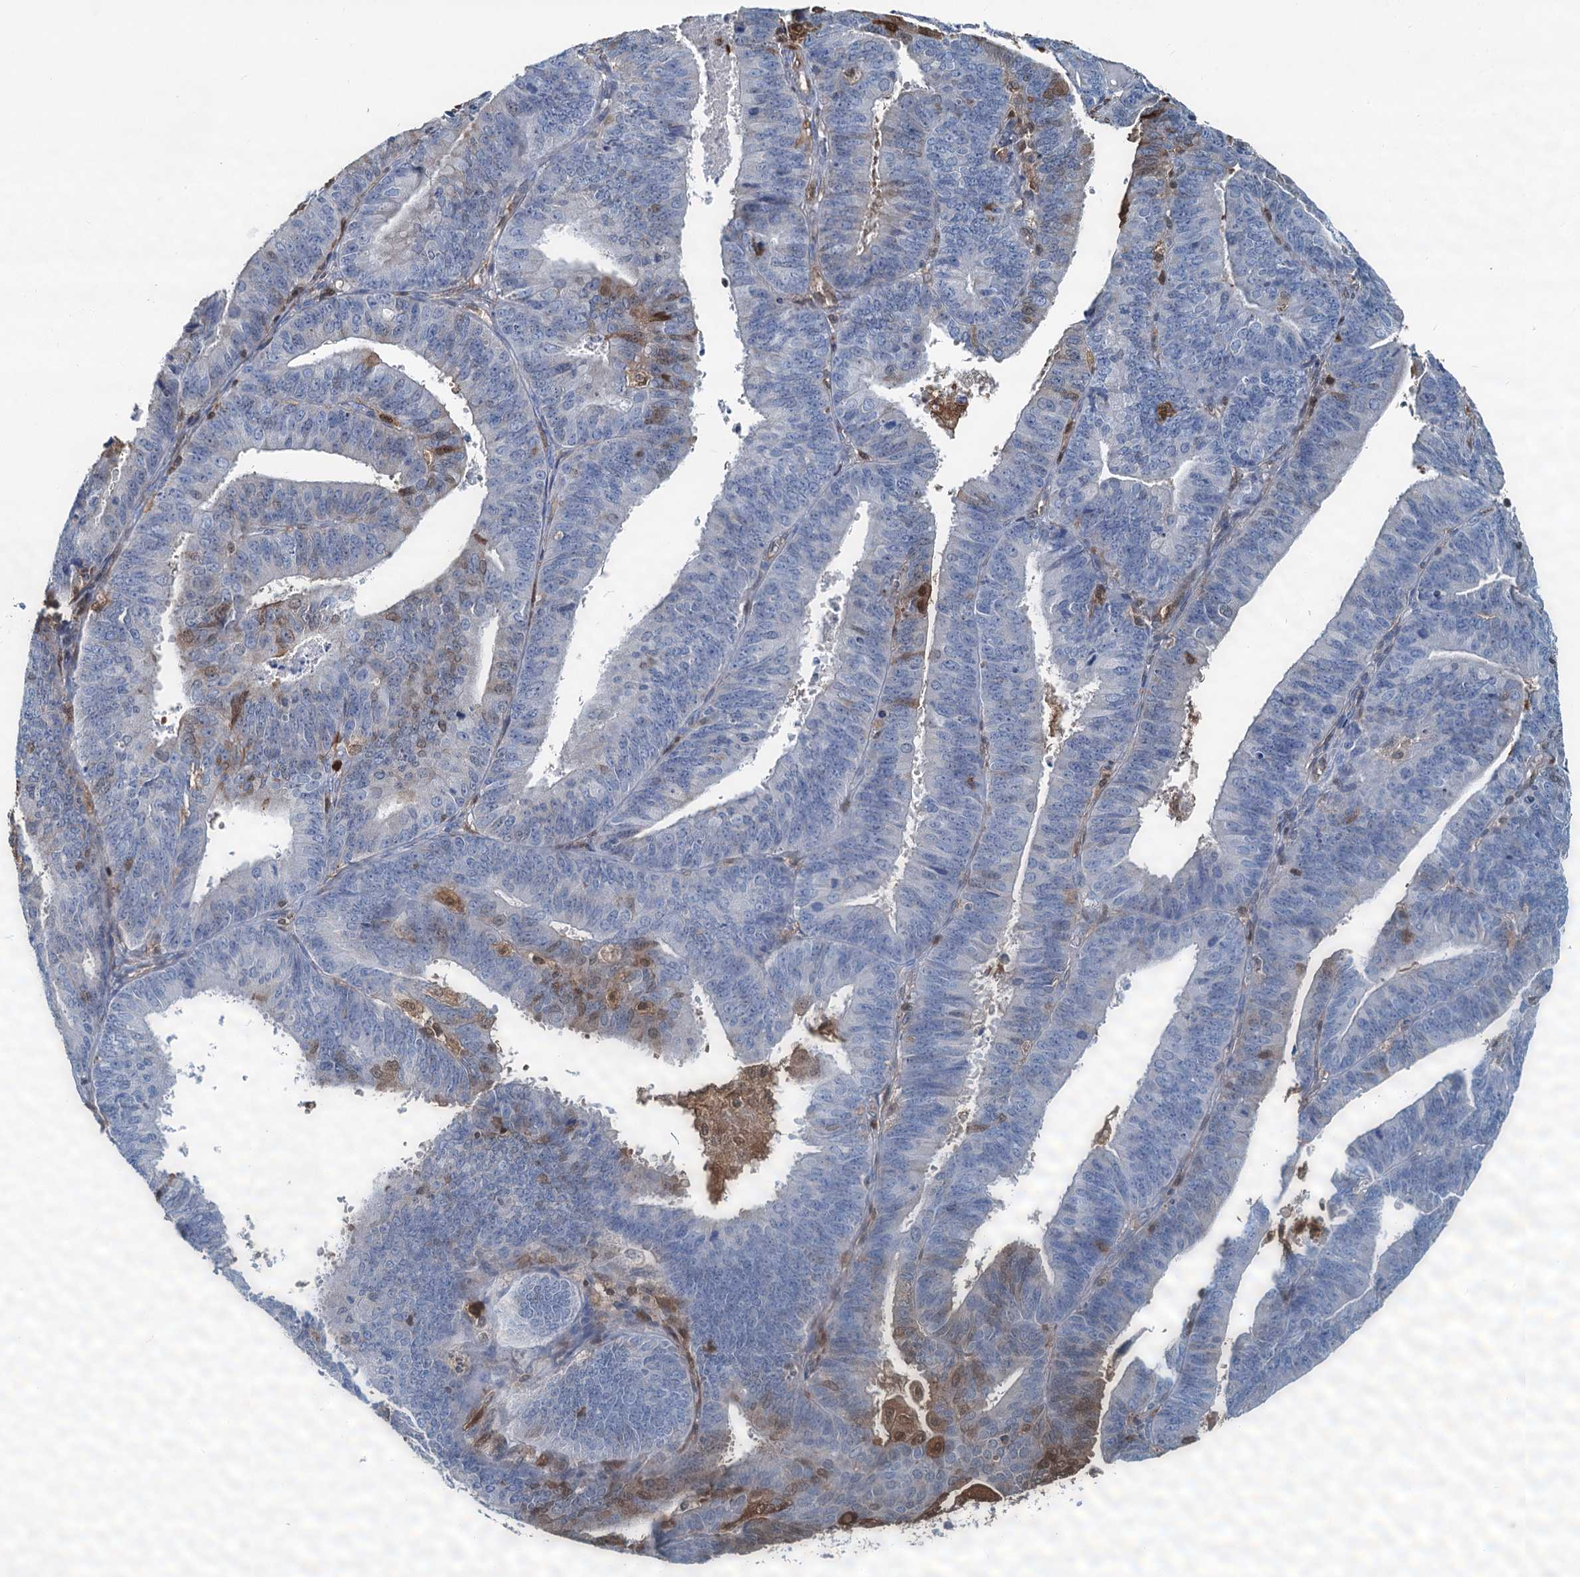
{"staining": {"intensity": "weak", "quantity": "<25%", "location": "cytoplasmic/membranous"}, "tissue": "endometrial cancer", "cell_type": "Tumor cells", "image_type": "cancer", "snomed": [{"axis": "morphology", "description": "Adenocarcinoma, NOS"}, {"axis": "topography", "description": "Endometrium"}], "caption": "Adenocarcinoma (endometrial) was stained to show a protein in brown. There is no significant expression in tumor cells. Brightfield microscopy of IHC stained with DAB (3,3'-diaminobenzidine) (brown) and hematoxylin (blue), captured at high magnification.", "gene": "S100A6", "patient": {"sex": "female", "age": 73}}